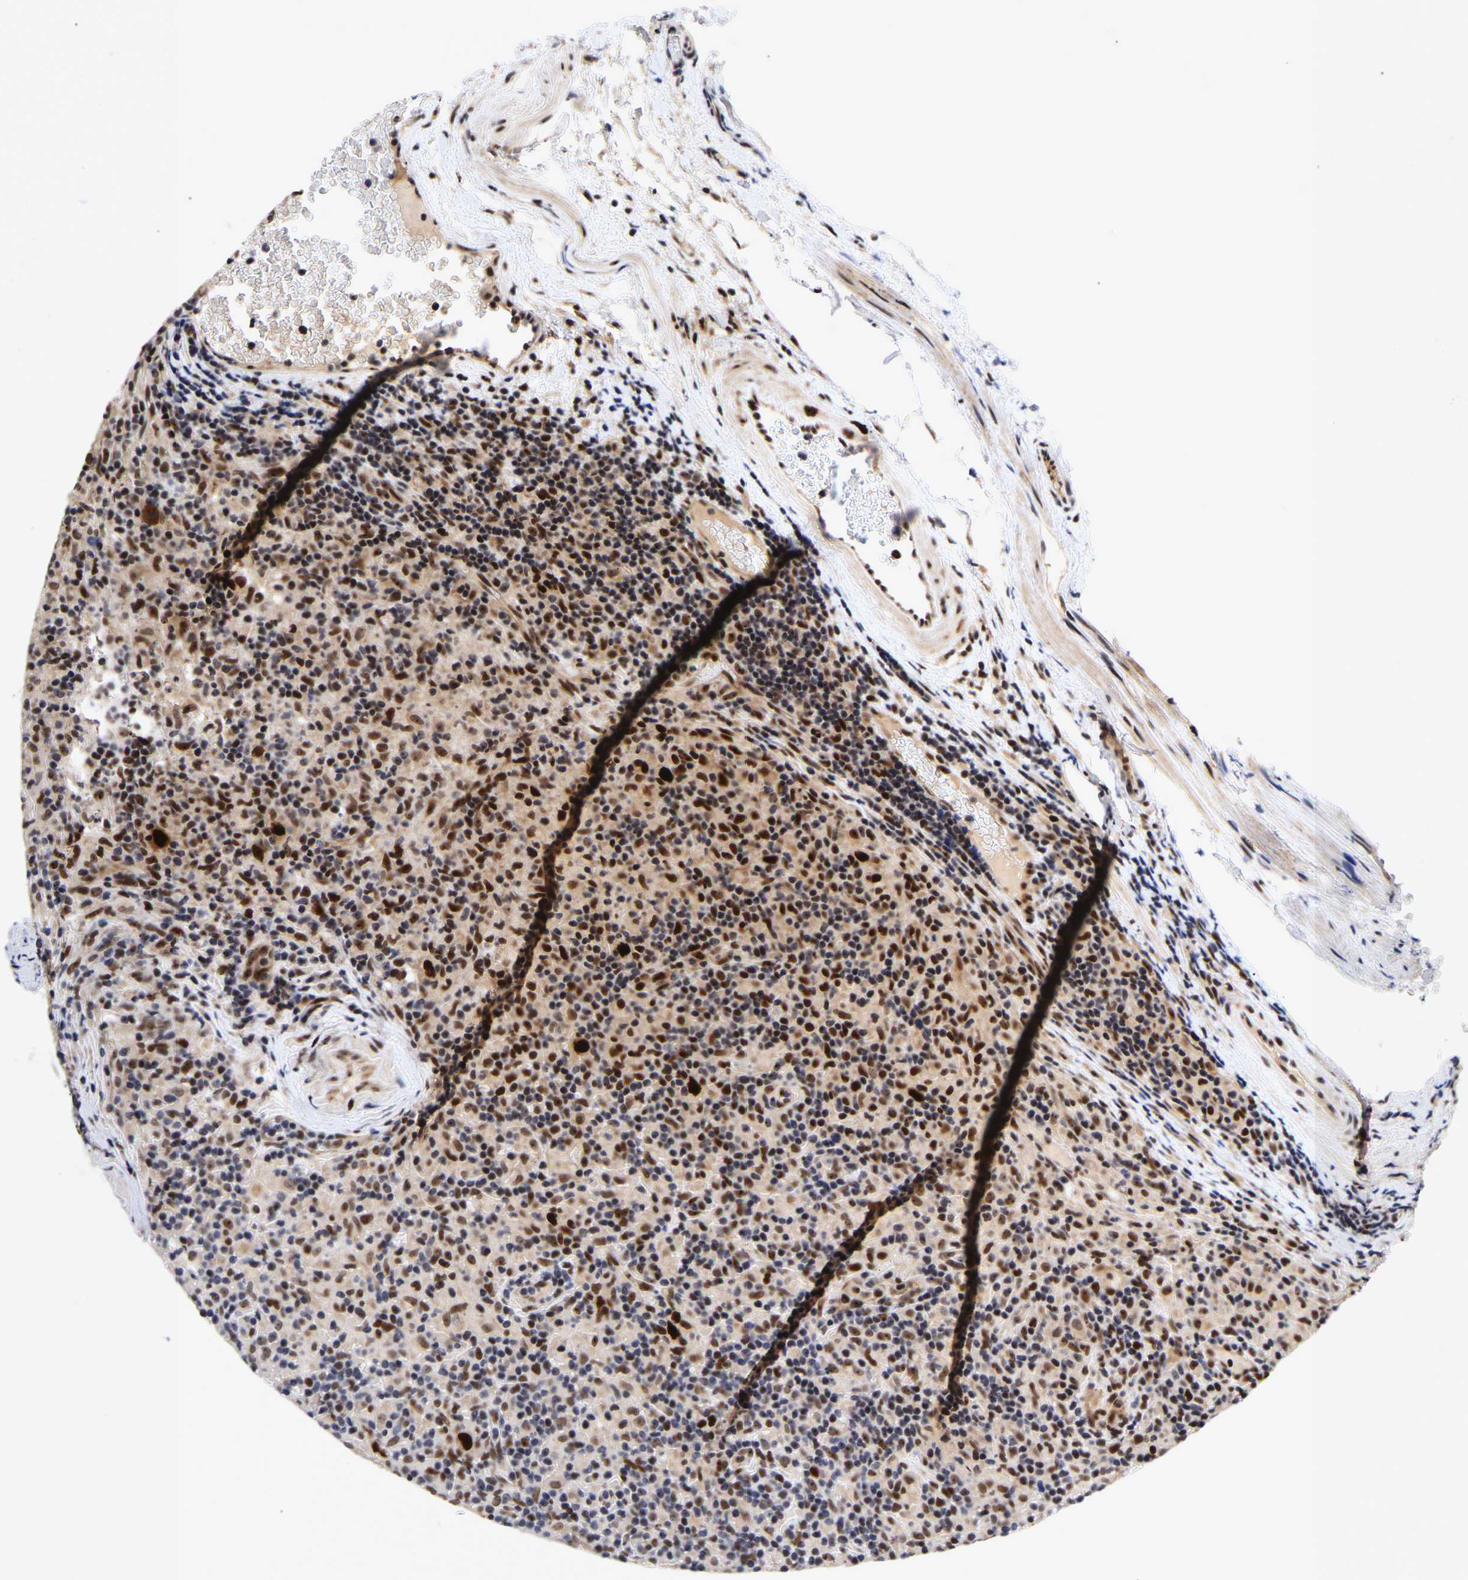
{"staining": {"intensity": "strong", "quantity": ">75%", "location": "cytoplasmic/membranous,nuclear"}, "tissue": "lymphoma", "cell_type": "Tumor cells", "image_type": "cancer", "snomed": [{"axis": "morphology", "description": "Hodgkin's disease, NOS"}, {"axis": "topography", "description": "Lymph node"}], "caption": "Strong cytoplasmic/membranous and nuclear staining for a protein is identified in about >75% of tumor cells of lymphoma using immunohistochemistry (IHC).", "gene": "JUNB", "patient": {"sex": "male", "age": 70}}